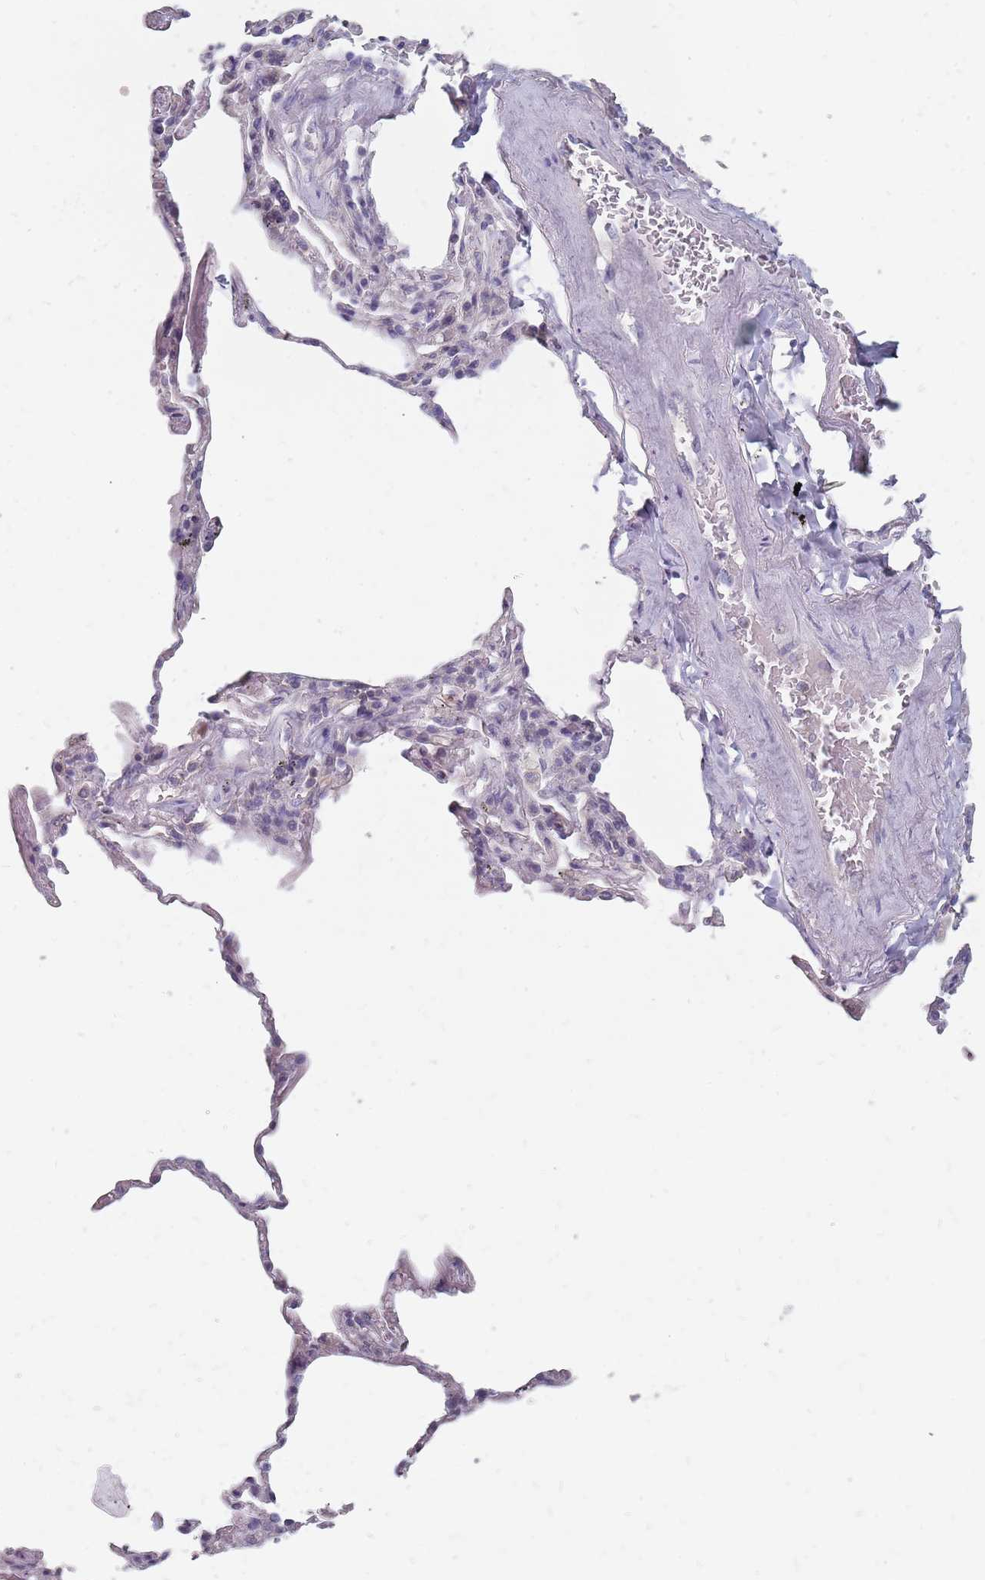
{"staining": {"intensity": "negative", "quantity": "none", "location": "none"}, "tissue": "adipose tissue", "cell_type": "Adipocytes", "image_type": "normal", "snomed": [{"axis": "morphology", "description": "Normal tissue, NOS"}, {"axis": "topography", "description": "Lymph node"}, {"axis": "topography", "description": "Bronchus"}], "caption": "DAB (3,3'-diaminobenzidine) immunohistochemical staining of normal human adipose tissue demonstrates no significant staining in adipocytes. Brightfield microscopy of immunohistochemistry (IHC) stained with DAB (brown) and hematoxylin (blue), captured at high magnification.", "gene": "CMTR2", "patient": {"sex": "male", "age": 63}}